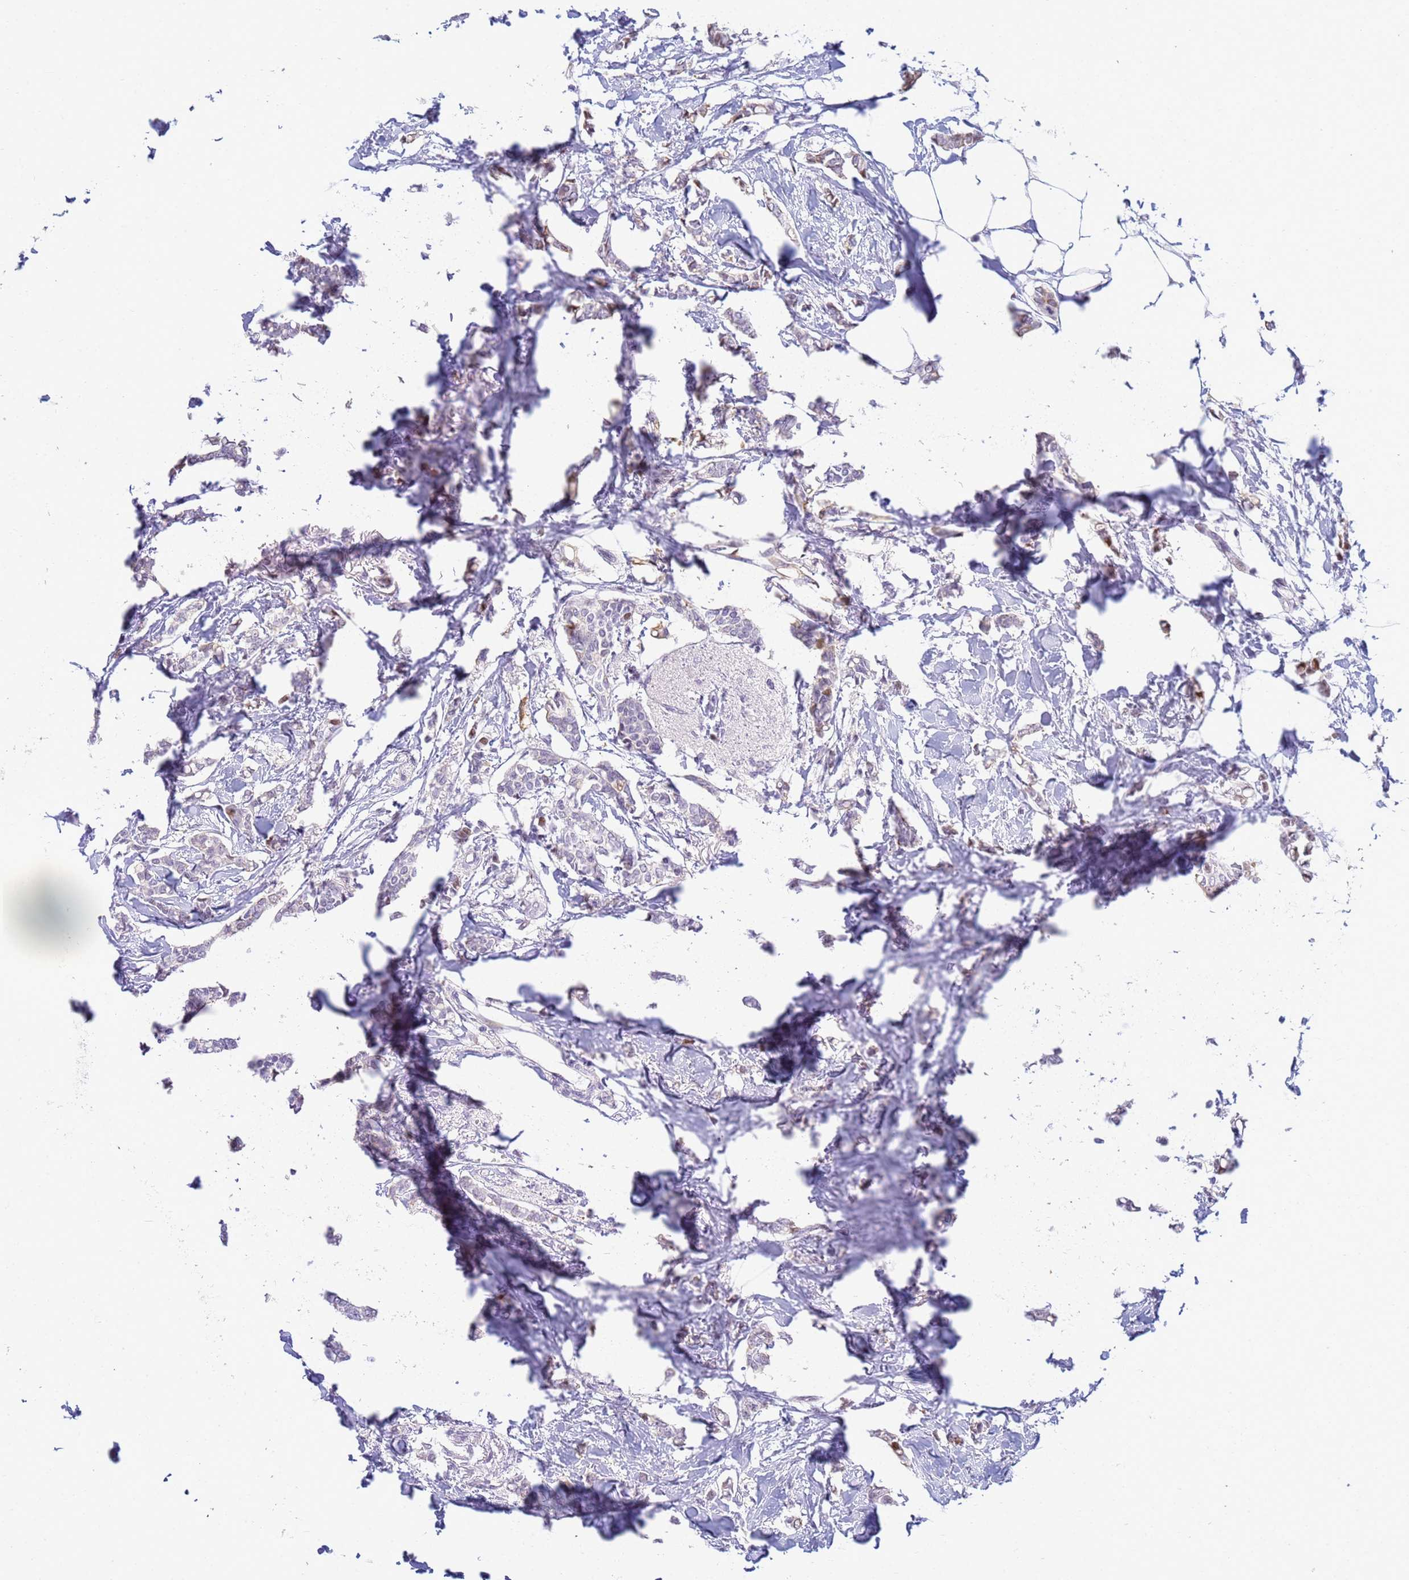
{"staining": {"intensity": "negative", "quantity": "none", "location": "none"}, "tissue": "breast cancer", "cell_type": "Tumor cells", "image_type": "cancer", "snomed": [{"axis": "morphology", "description": "Duct carcinoma"}, {"axis": "topography", "description": "Breast"}], "caption": "Breast cancer (invasive ductal carcinoma) stained for a protein using immunohistochemistry (IHC) reveals no positivity tumor cells.", "gene": "SNX20", "patient": {"sex": "female", "age": 41}}